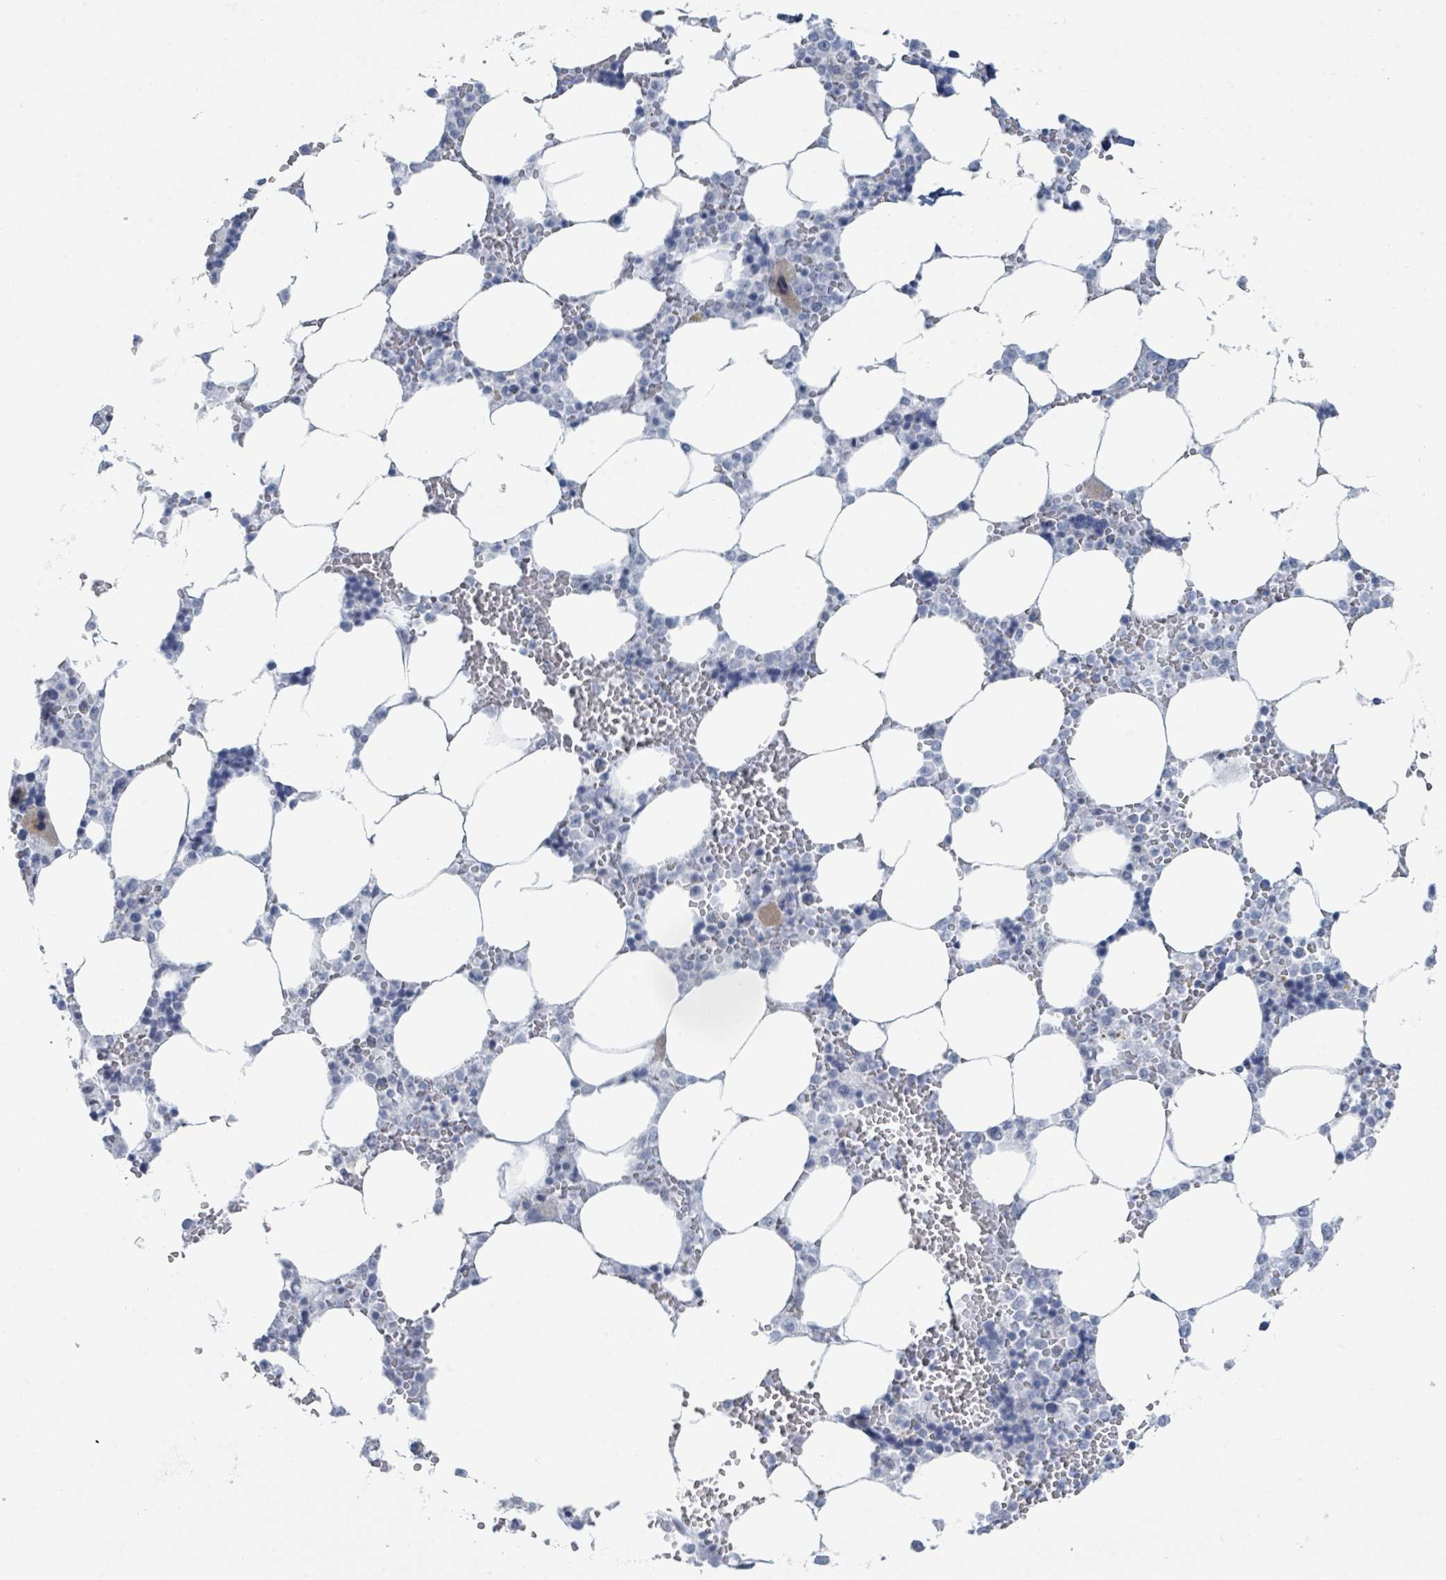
{"staining": {"intensity": "weak", "quantity": "<25%", "location": "cytoplasmic/membranous"}, "tissue": "bone marrow", "cell_type": "Hematopoietic cells", "image_type": "normal", "snomed": [{"axis": "morphology", "description": "Normal tissue, NOS"}, {"axis": "topography", "description": "Bone marrow"}], "caption": "Photomicrograph shows no significant protein positivity in hematopoietic cells of unremarkable bone marrow.", "gene": "GPR15LG", "patient": {"sex": "male", "age": 64}}